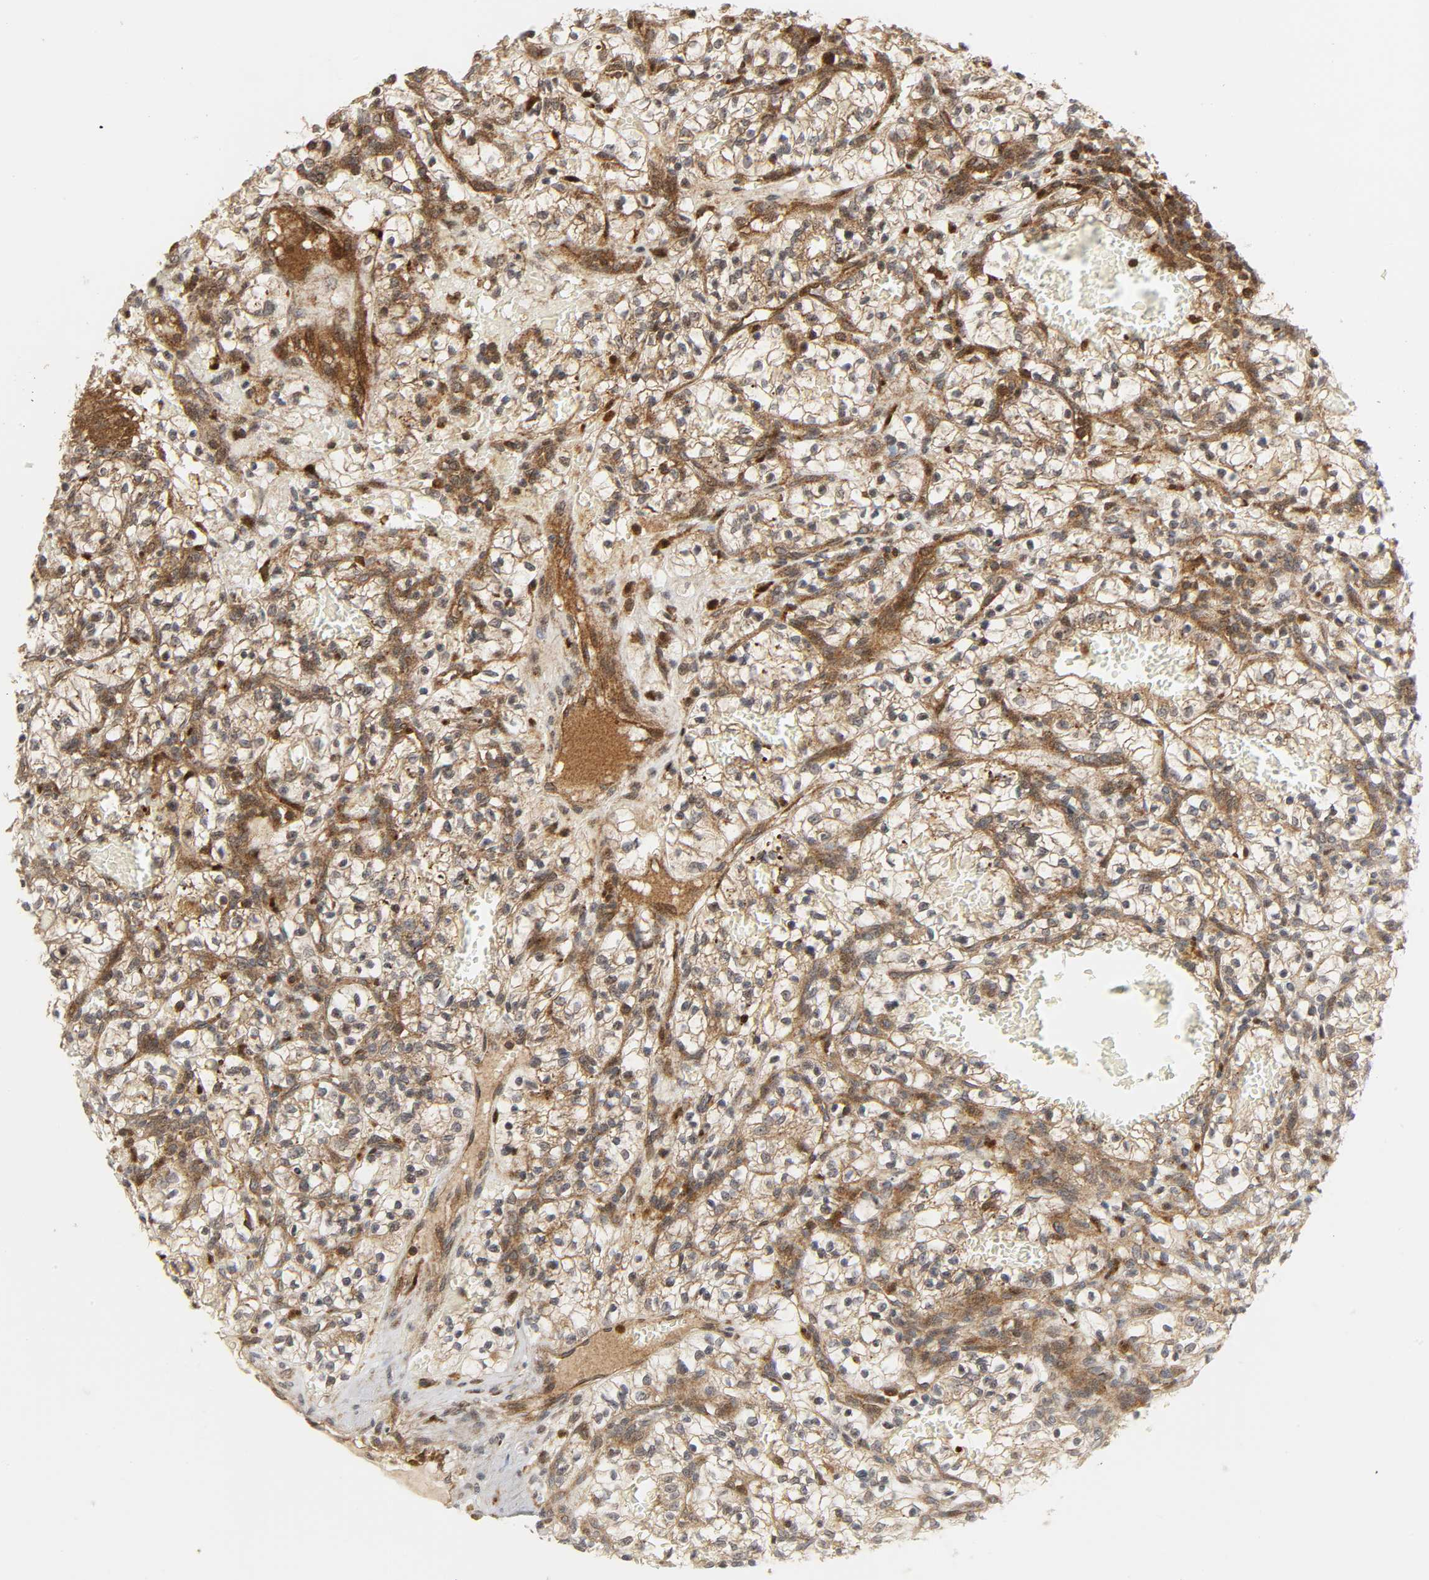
{"staining": {"intensity": "moderate", "quantity": ">75%", "location": "cytoplasmic/membranous"}, "tissue": "renal cancer", "cell_type": "Tumor cells", "image_type": "cancer", "snomed": [{"axis": "morphology", "description": "Adenocarcinoma, NOS"}, {"axis": "topography", "description": "Kidney"}], "caption": "Immunohistochemical staining of renal adenocarcinoma exhibits moderate cytoplasmic/membranous protein expression in approximately >75% of tumor cells.", "gene": "CHUK", "patient": {"sex": "female", "age": 57}}